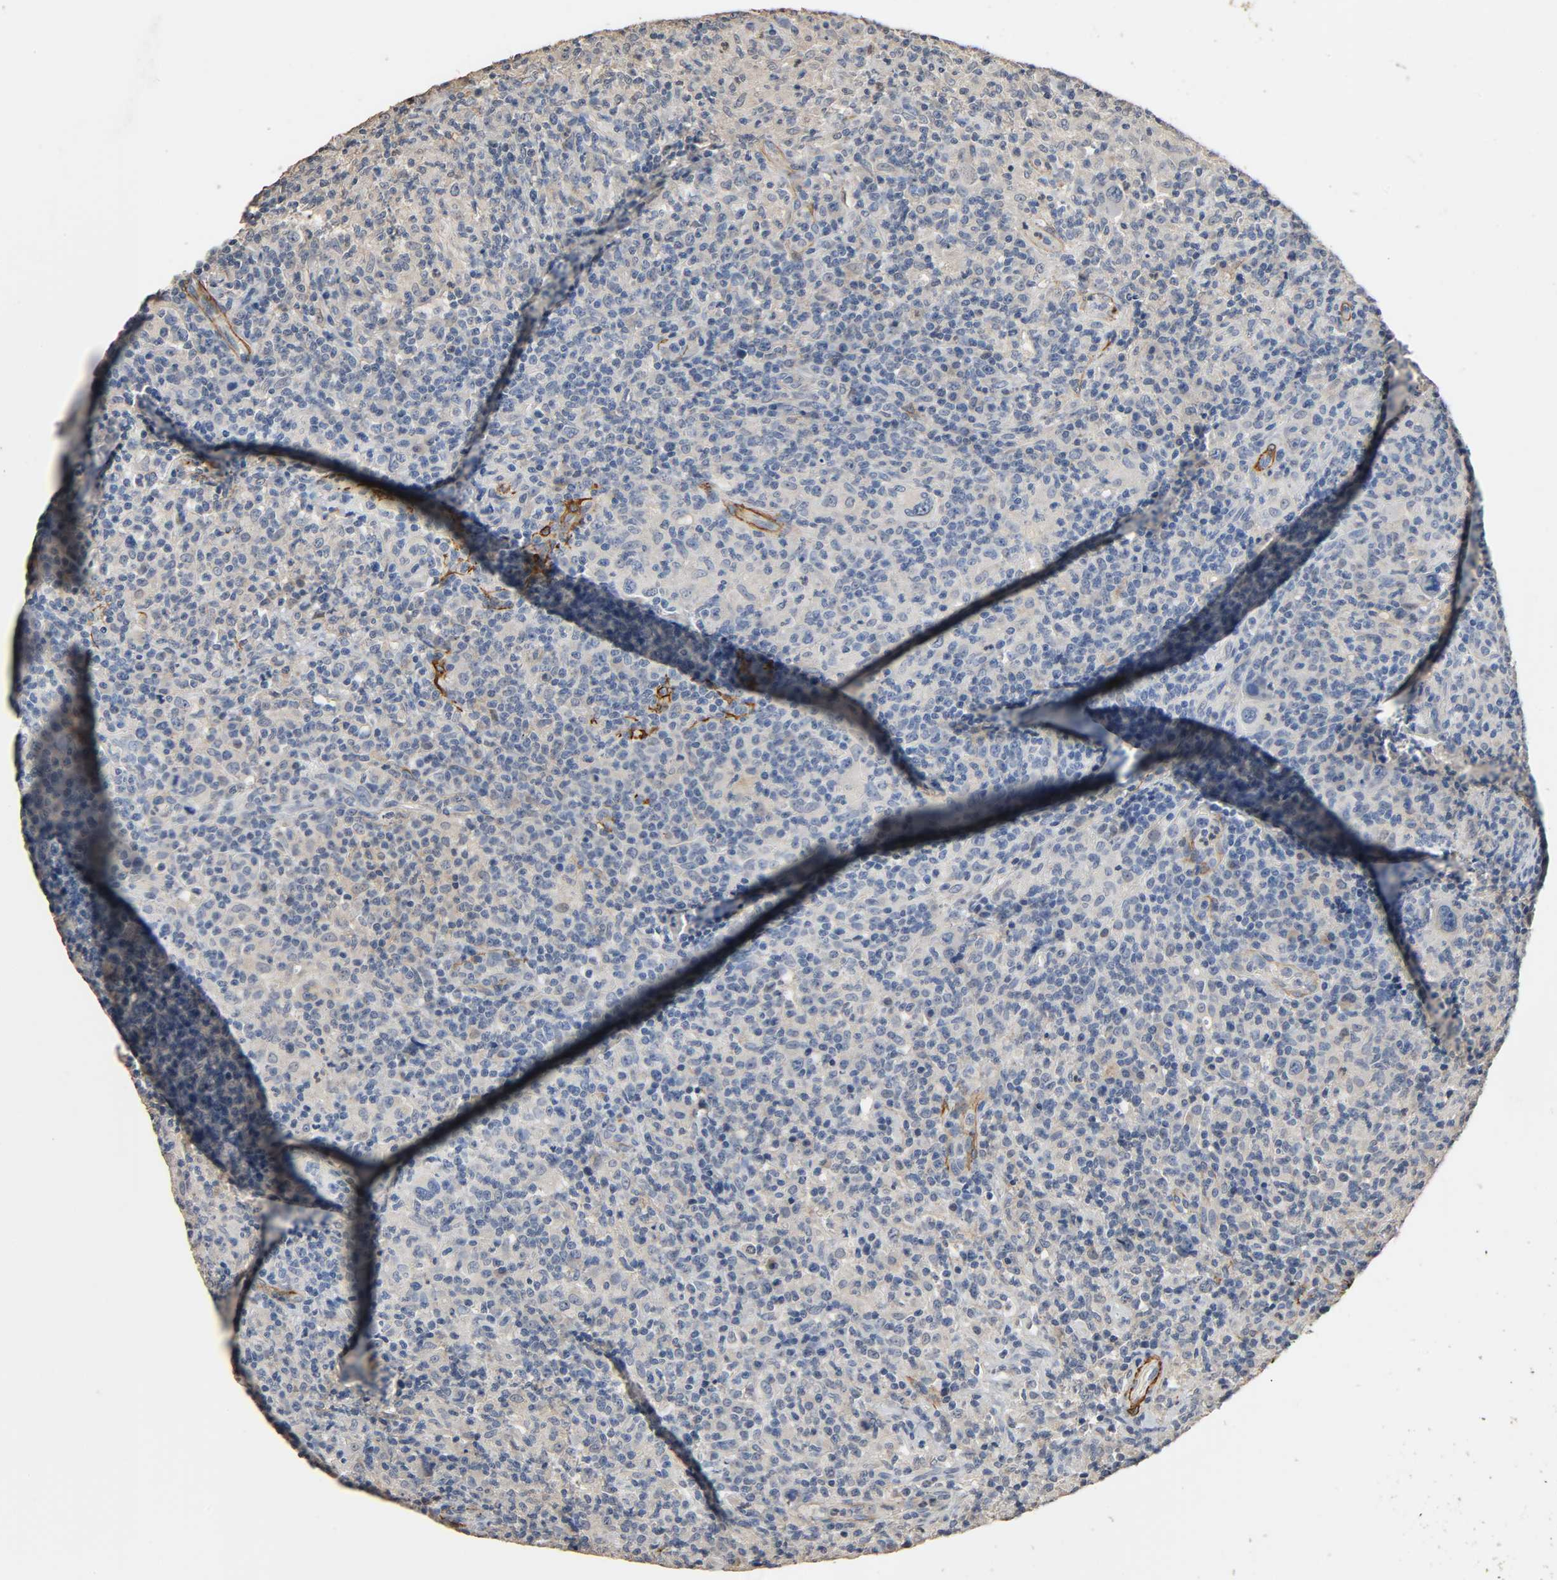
{"staining": {"intensity": "weak", "quantity": "25%-75%", "location": "cytoplasmic/membranous"}, "tissue": "lymphoma", "cell_type": "Tumor cells", "image_type": "cancer", "snomed": [{"axis": "morphology", "description": "Hodgkin's disease, NOS"}, {"axis": "topography", "description": "Lymph node"}], "caption": "Lymphoma was stained to show a protein in brown. There is low levels of weak cytoplasmic/membranous staining in about 25%-75% of tumor cells. The protein of interest is stained brown, and the nuclei are stained in blue (DAB (3,3'-diaminobenzidine) IHC with brightfield microscopy, high magnification).", "gene": "GSTA3", "patient": {"sex": "male", "age": 65}}